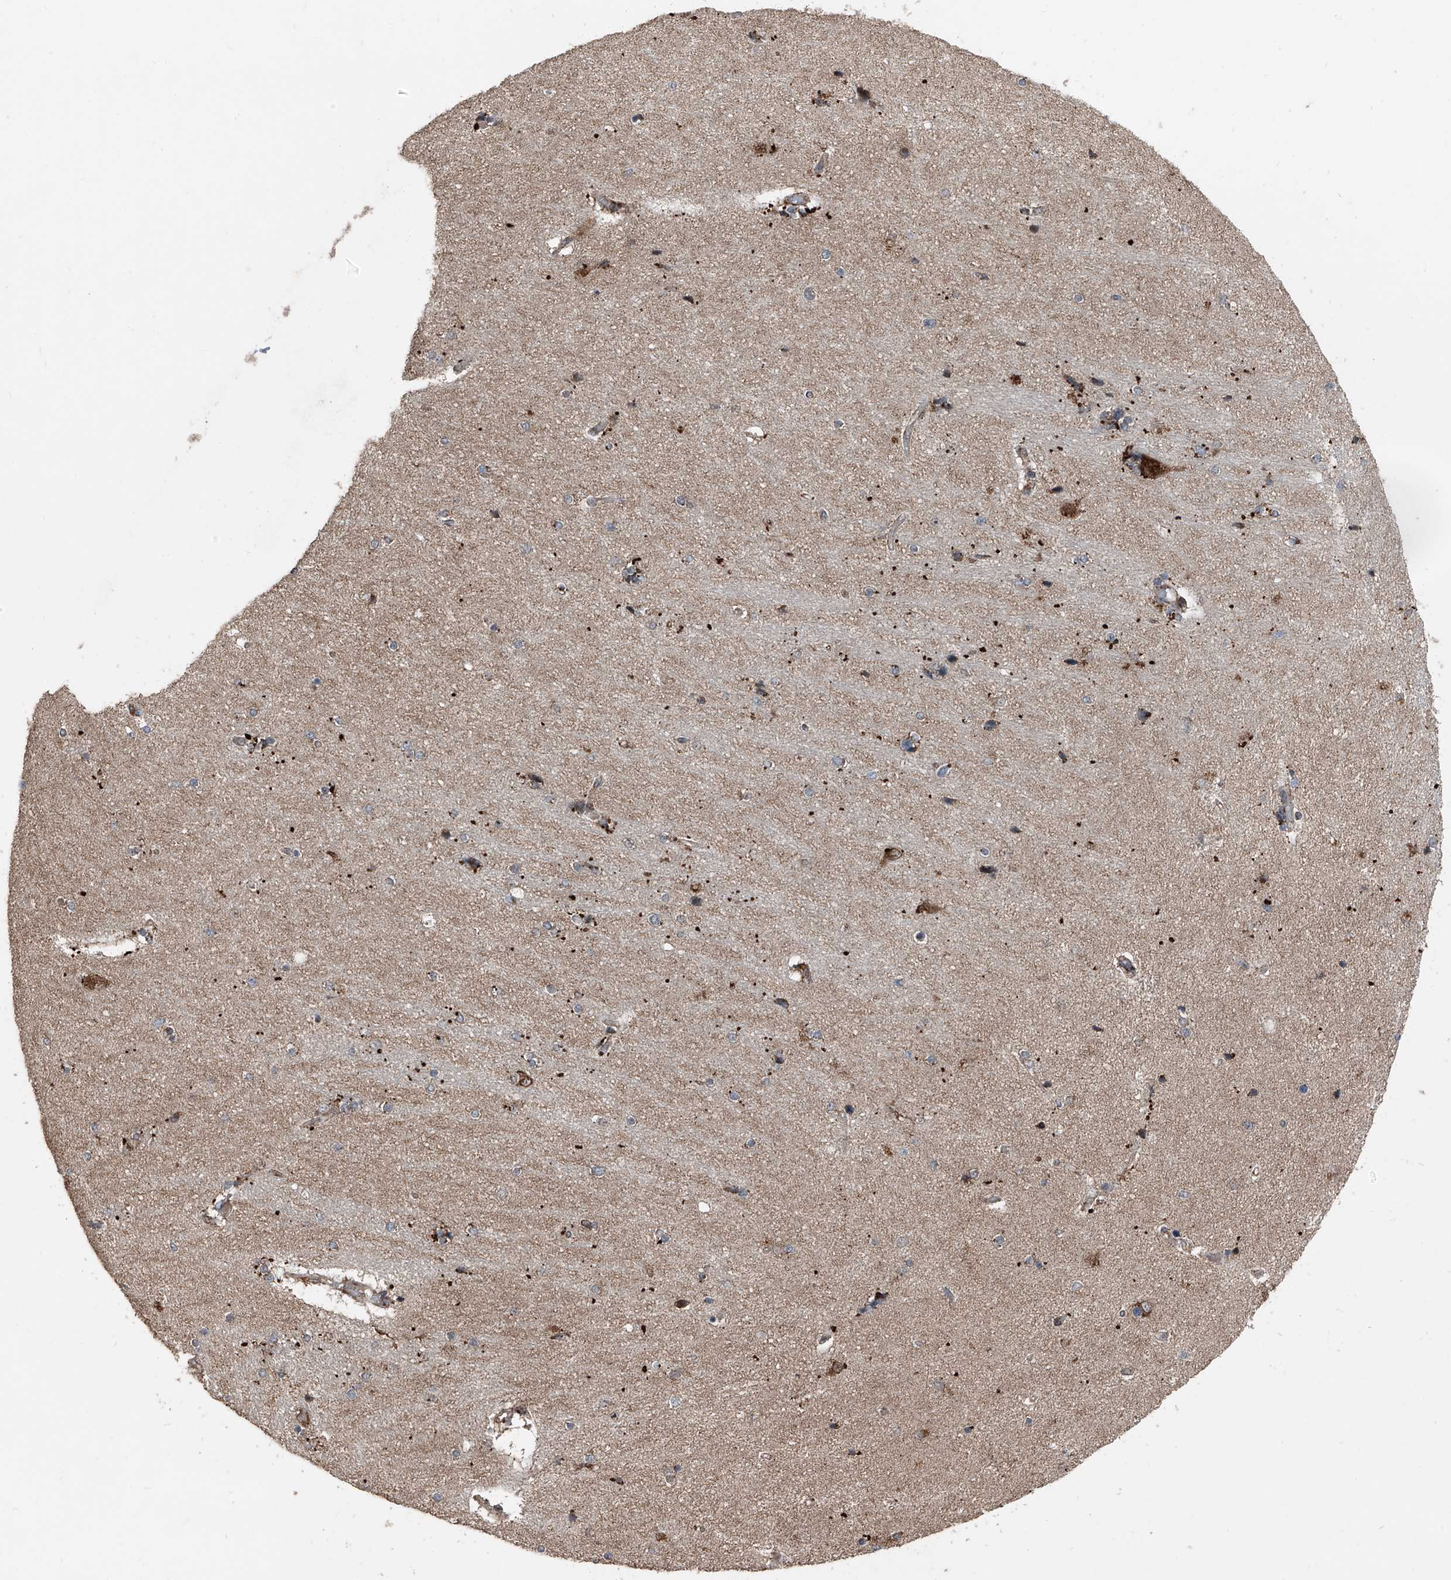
{"staining": {"intensity": "moderate", "quantity": "<25%", "location": "cytoplasmic/membranous"}, "tissue": "hippocampus", "cell_type": "Glial cells", "image_type": "normal", "snomed": [{"axis": "morphology", "description": "Normal tissue, NOS"}, {"axis": "topography", "description": "Hippocampus"}], "caption": "Immunohistochemical staining of unremarkable human hippocampus demonstrates low levels of moderate cytoplasmic/membranous positivity in approximately <25% of glial cells.", "gene": "LIMK1", "patient": {"sex": "female", "age": 54}}